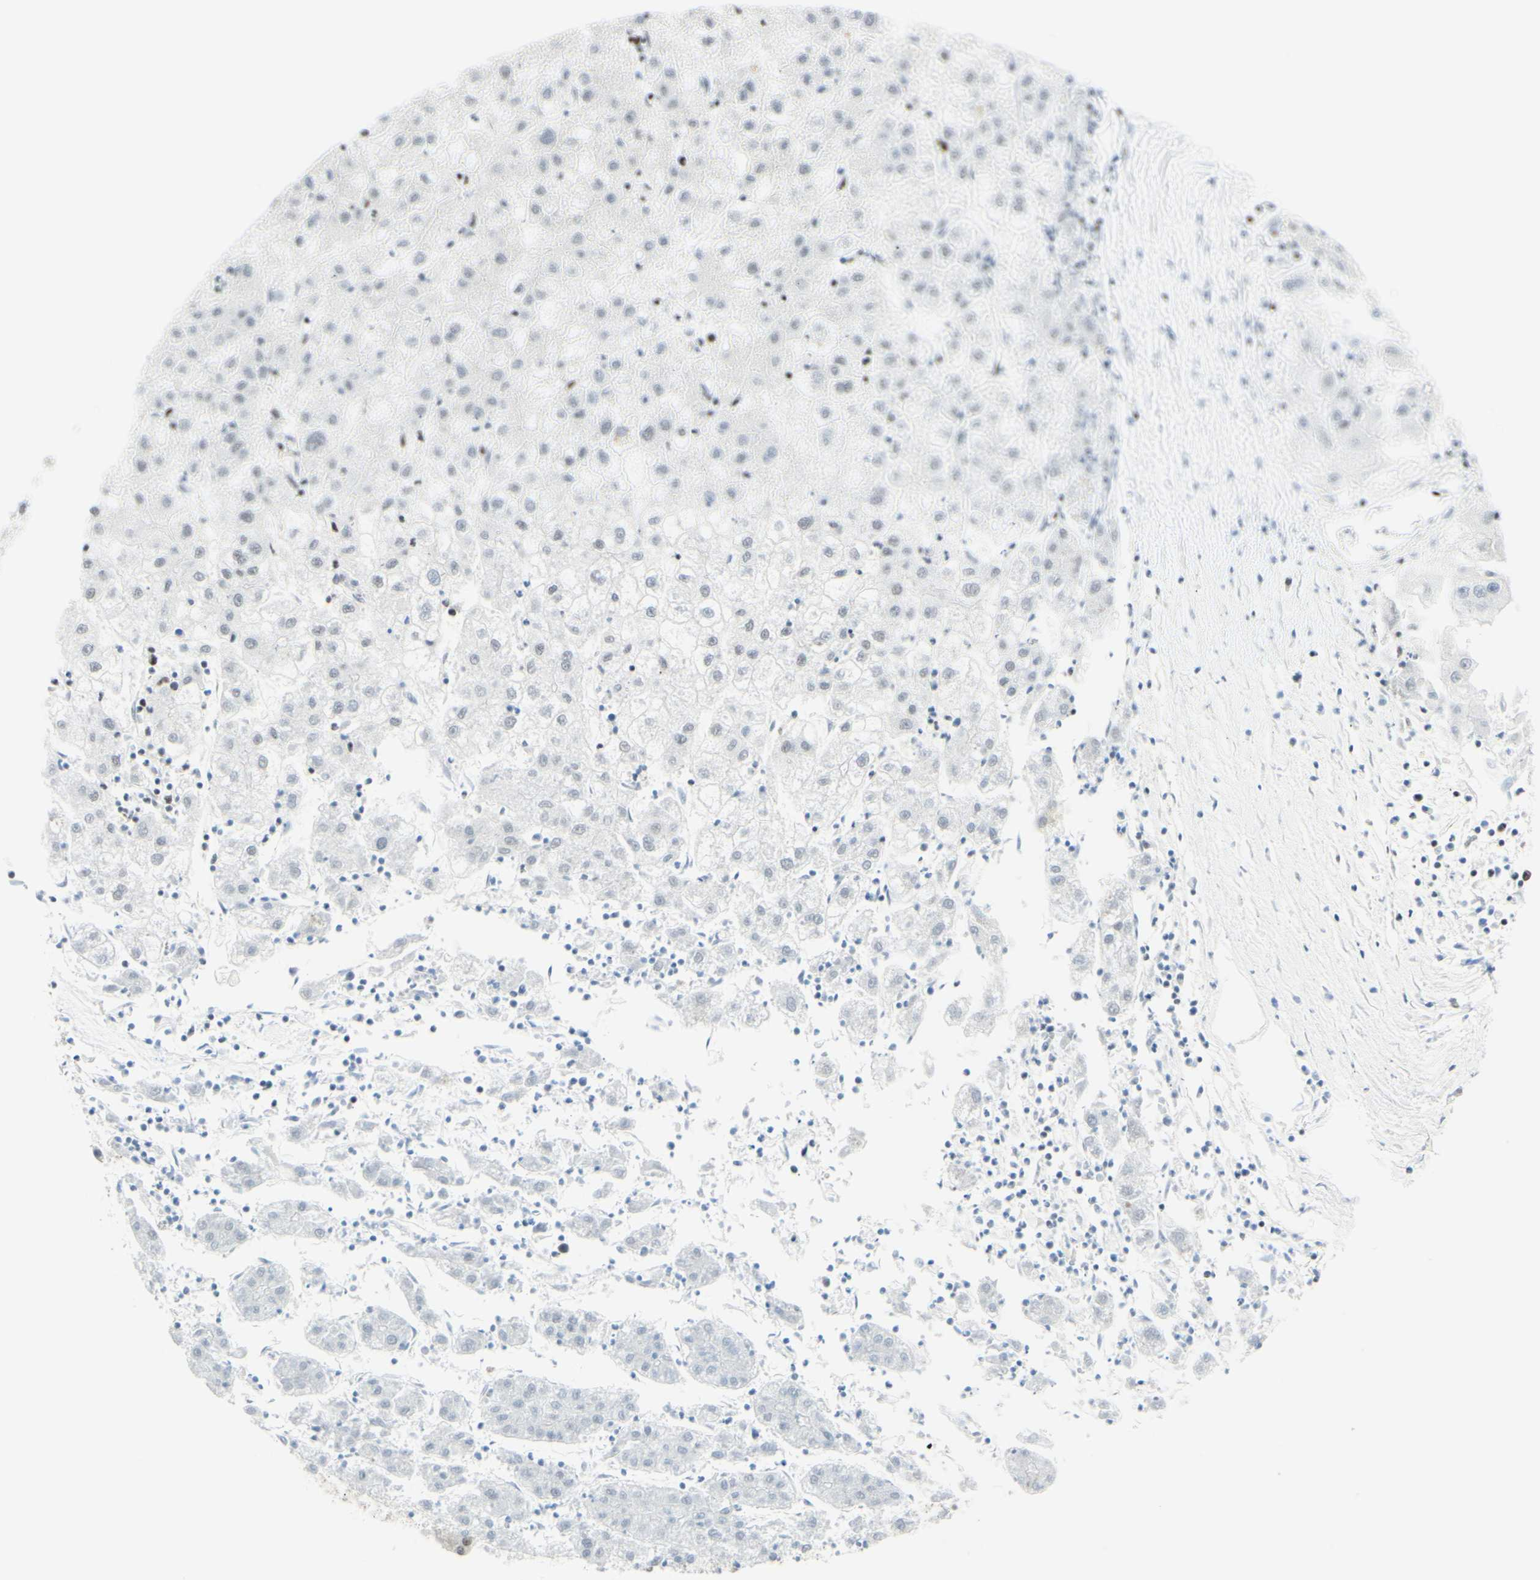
{"staining": {"intensity": "negative", "quantity": "none", "location": "none"}, "tissue": "liver cancer", "cell_type": "Tumor cells", "image_type": "cancer", "snomed": [{"axis": "morphology", "description": "Carcinoma, Hepatocellular, NOS"}, {"axis": "topography", "description": "Liver"}], "caption": "There is no significant positivity in tumor cells of liver hepatocellular carcinoma.", "gene": "WTAP", "patient": {"sex": "male", "age": 72}}